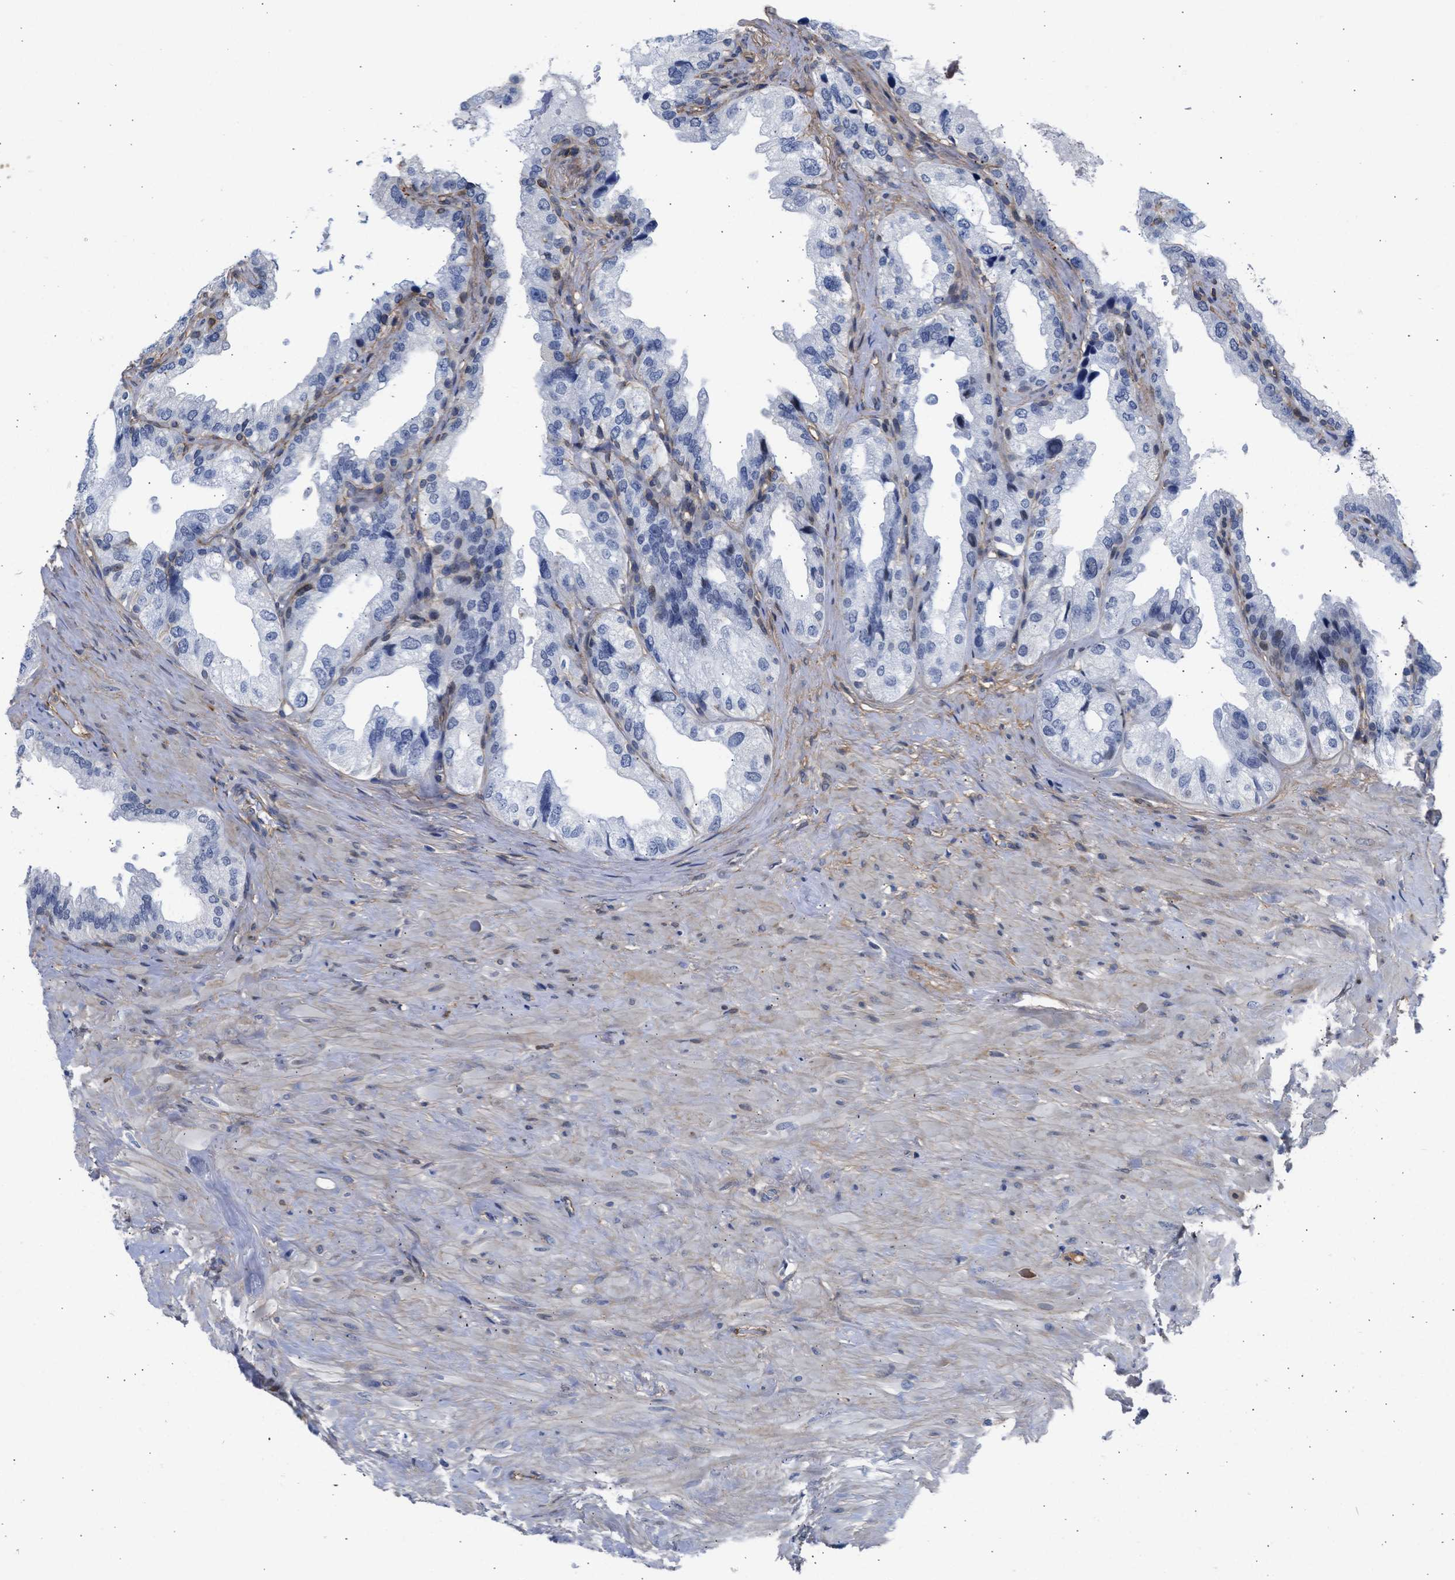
{"staining": {"intensity": "negative", "quantity": "none", "location": "none"}, "tissue": "seminal vesicle", "cell_type": "Glandular cells", "image_type": "normal", "snomed": [{"axis": "morphology", "description": "Normal tissue, NOS"}, {"axis": "topography", "description": "Seminal veicle"}], "caption": "Immunohistochemistry (IHC) image of unremarkable seminal vesicle stained for a protein (brown), which shows no expression in glandular cells.", "gene": "MAS1L", "patient": {"sex": "male", "age": 68}}